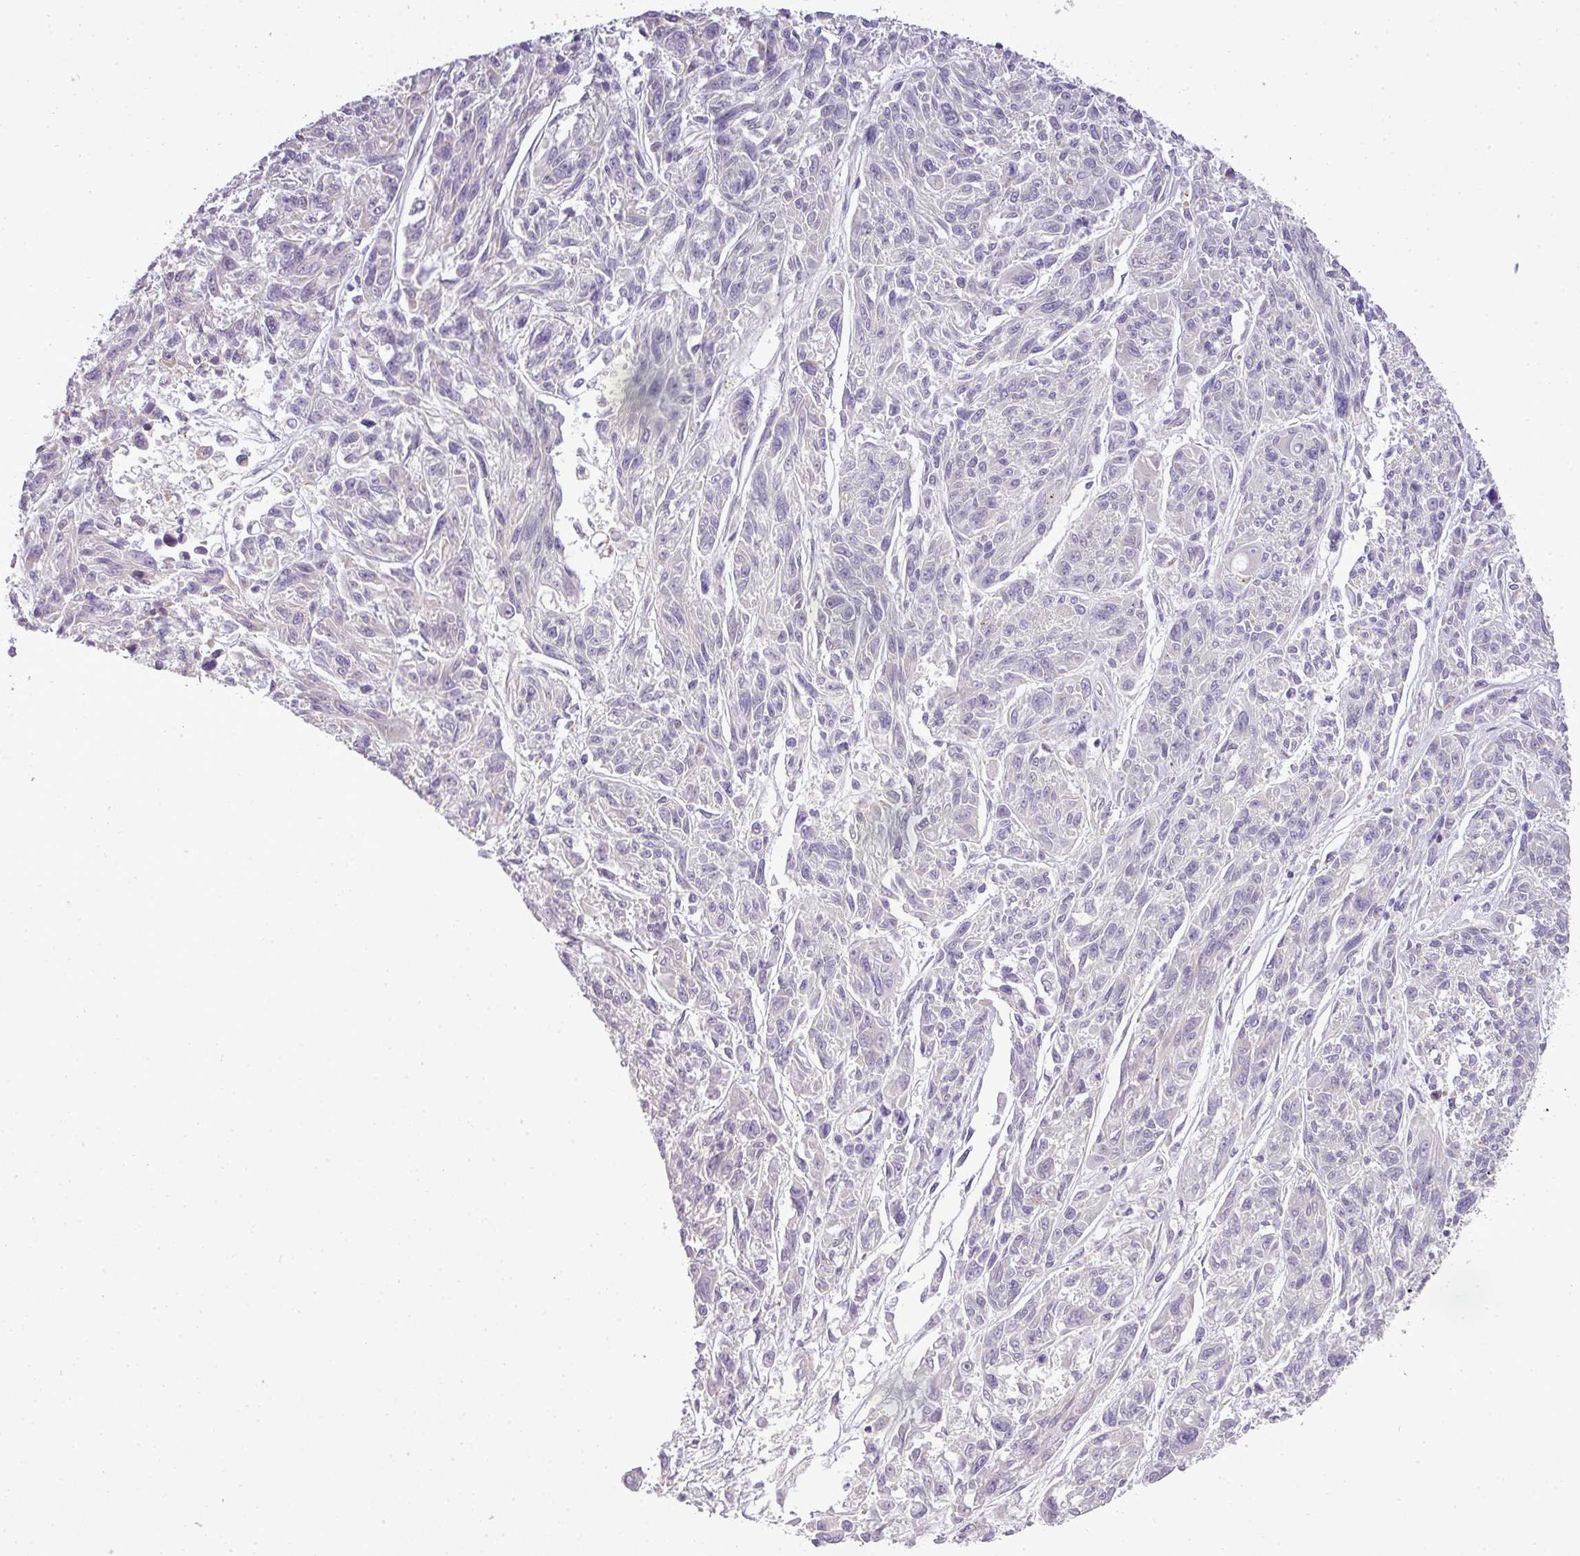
{"staining": {"intensity": "negative", "quantity": "none", "location": "none"}, "tissue": "melanoma", "cell_type": "Tumor cells", "image_type": "cancer", "snomed": [{"axis": "morphology", "description": "Malignant melanoma, NOS"}, {"axis": "topography", "description": "Skin"}], "caption": "Photomicrograph shows no protein staining in tumor cells of melanoma tissue.", "gene": "ZDHHC1", "patient": {"sex": "male", "age": 53}}